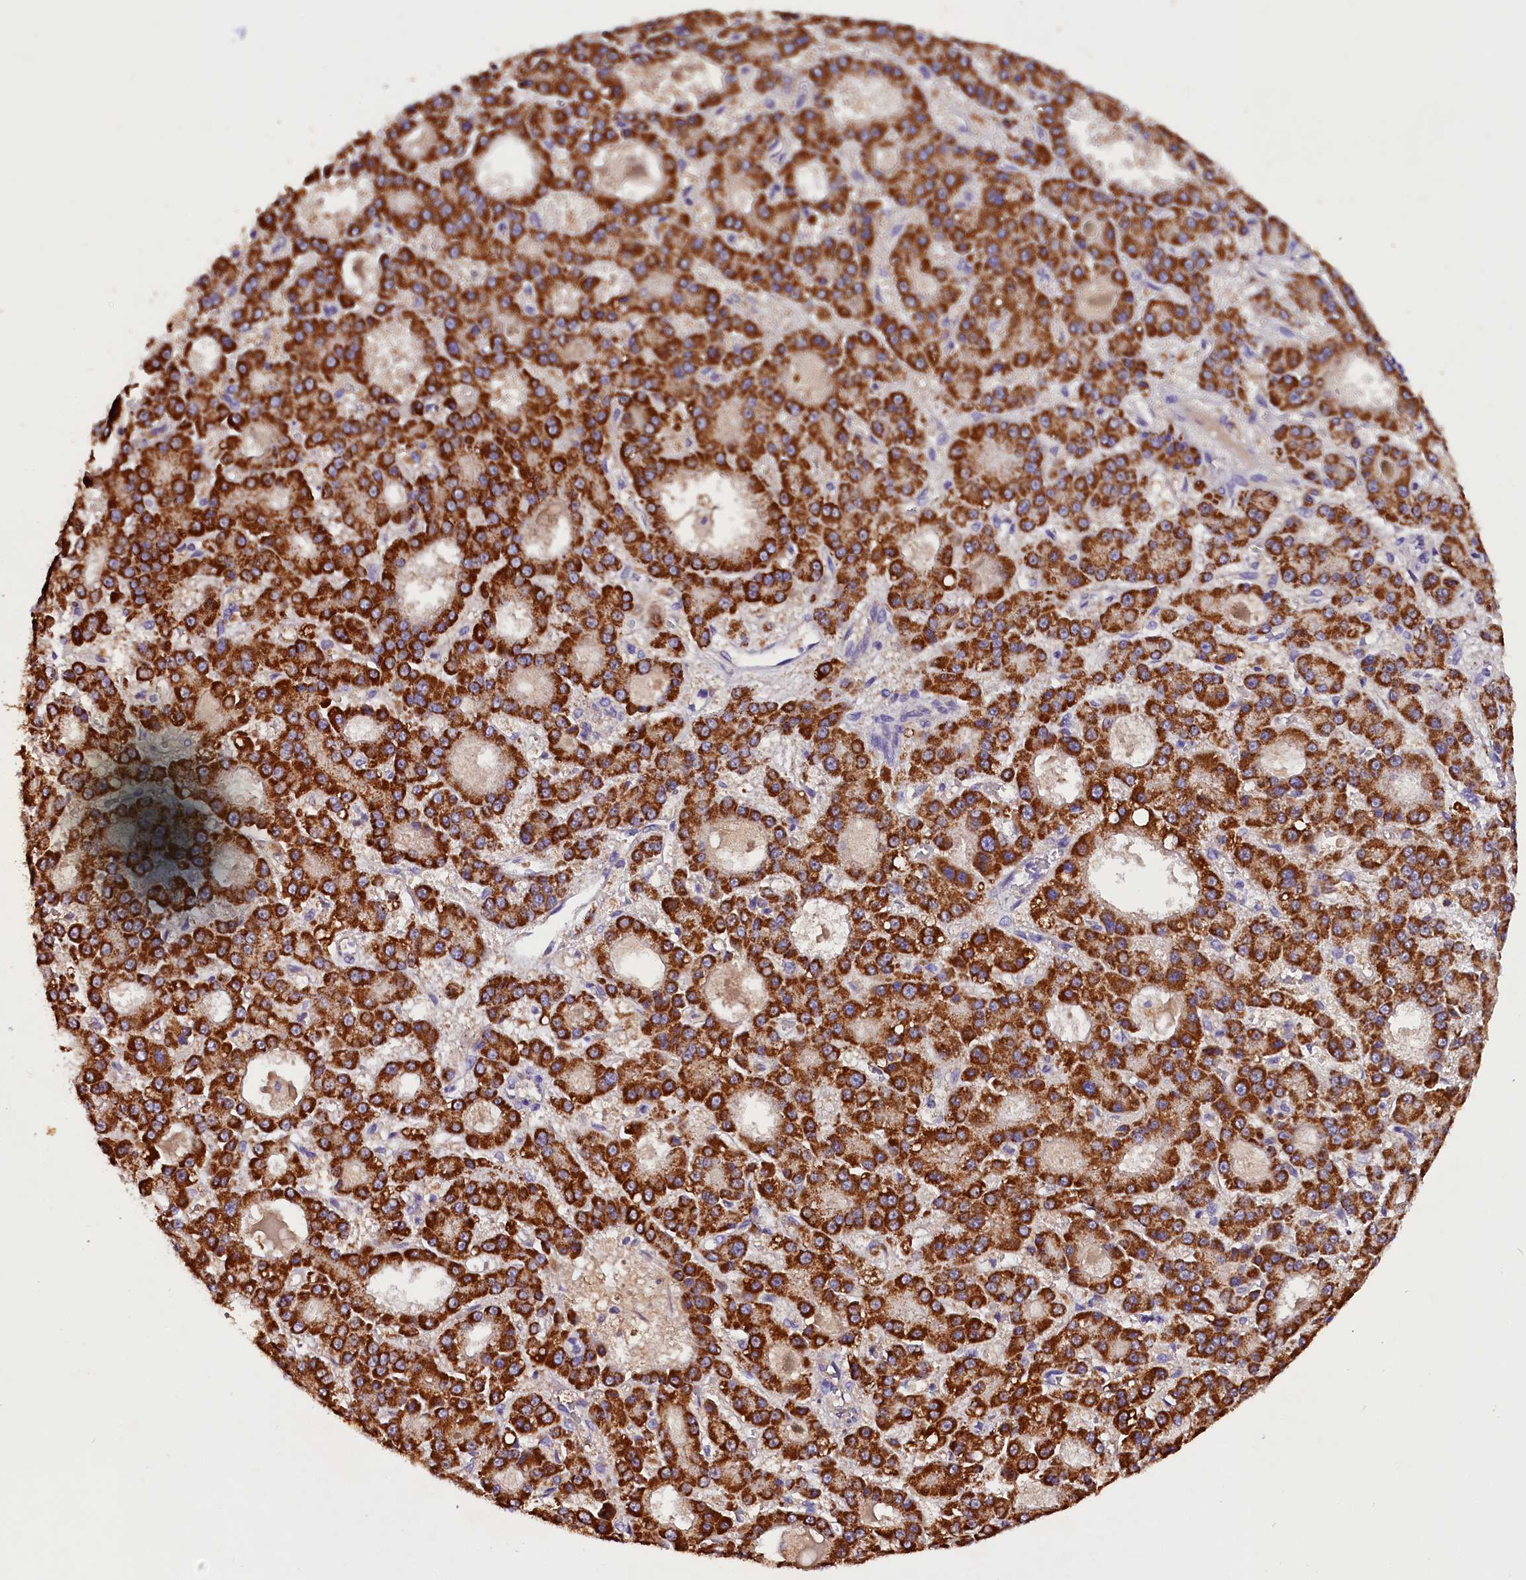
{"staining": {"intensity": "strong", "quantity": ">75%", "location": "cytoplasmic/membranous"}, "tissue": "liver cancer", "cell_type": "Tumor cells", "image_type": "cancer", "snomed": [{"axis": "morphology", "description": "Carcinoma, Hepatocellular, NOS"}, {"axis": "topography", "description": "Liver"}], "caption": "An image showing strong cytoplasmic/membranous expression in approximately >75% of tumor cells in hepatocellular carcinoma (liver), as visualized by brown immunohistochemical staining.", "gene": "SIX5", "patient": {"sex": "male", "age": 70}}